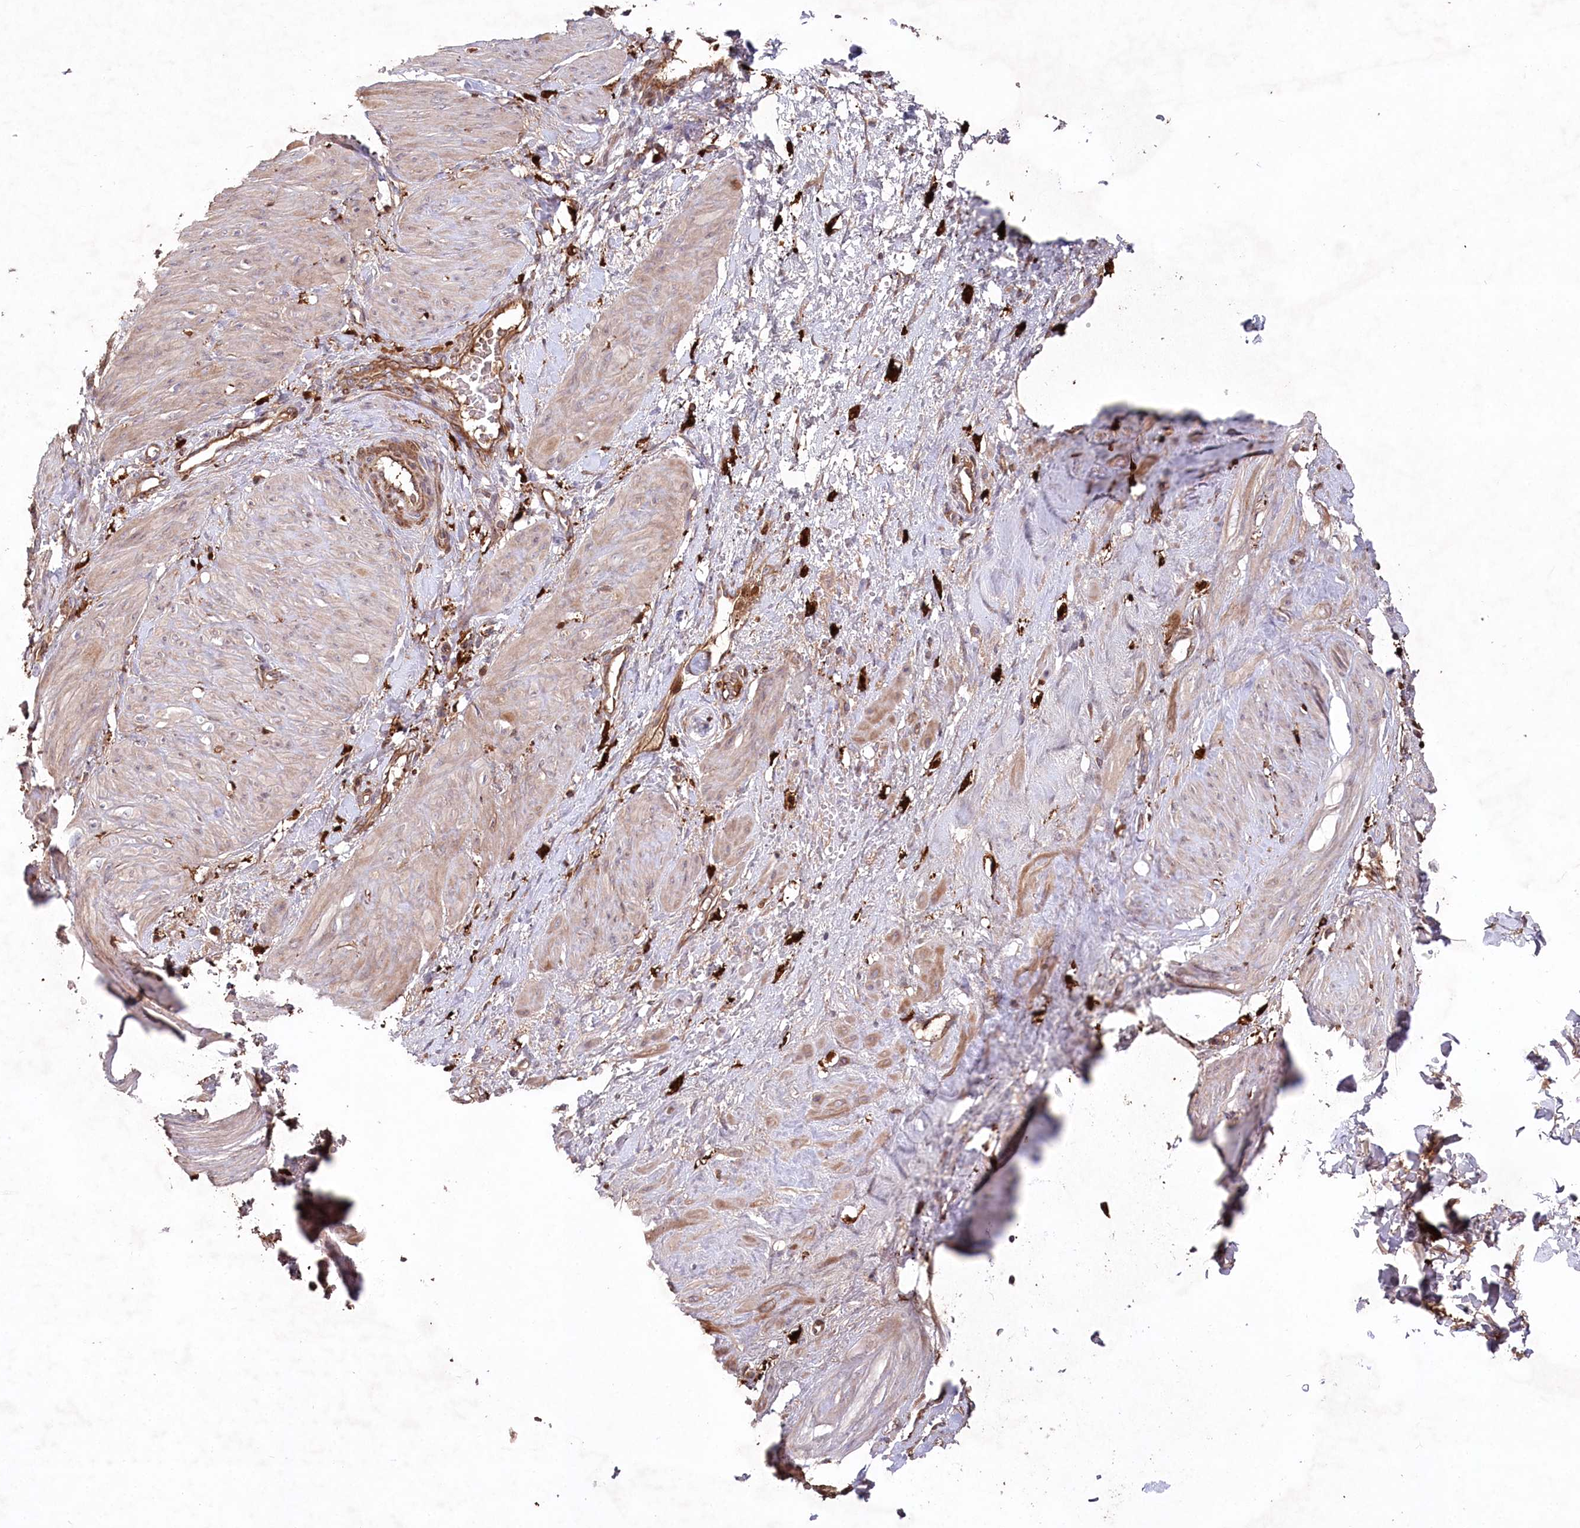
{"staining": {"intensity": "weak", "quantity": ">75%", "location": "cytoplasmic/membranous"}, "tissue": "smooth muscle", "cell_type": "Smooth muscle cells", "image_type": "normal", "snomed": [{"axis": "morphology", "description": "Normal tissue, NOS"}, {"axis": "topography", "description": "Endometrium"}], "caption": "Protein analysis of unremarkable smooth muscle shows weak cytoplasmic/membranous staining in approximately >75% of smooth muscle cells.", "gene": "PPP1R21", "patient": {"sex": "female", "age": 33}}